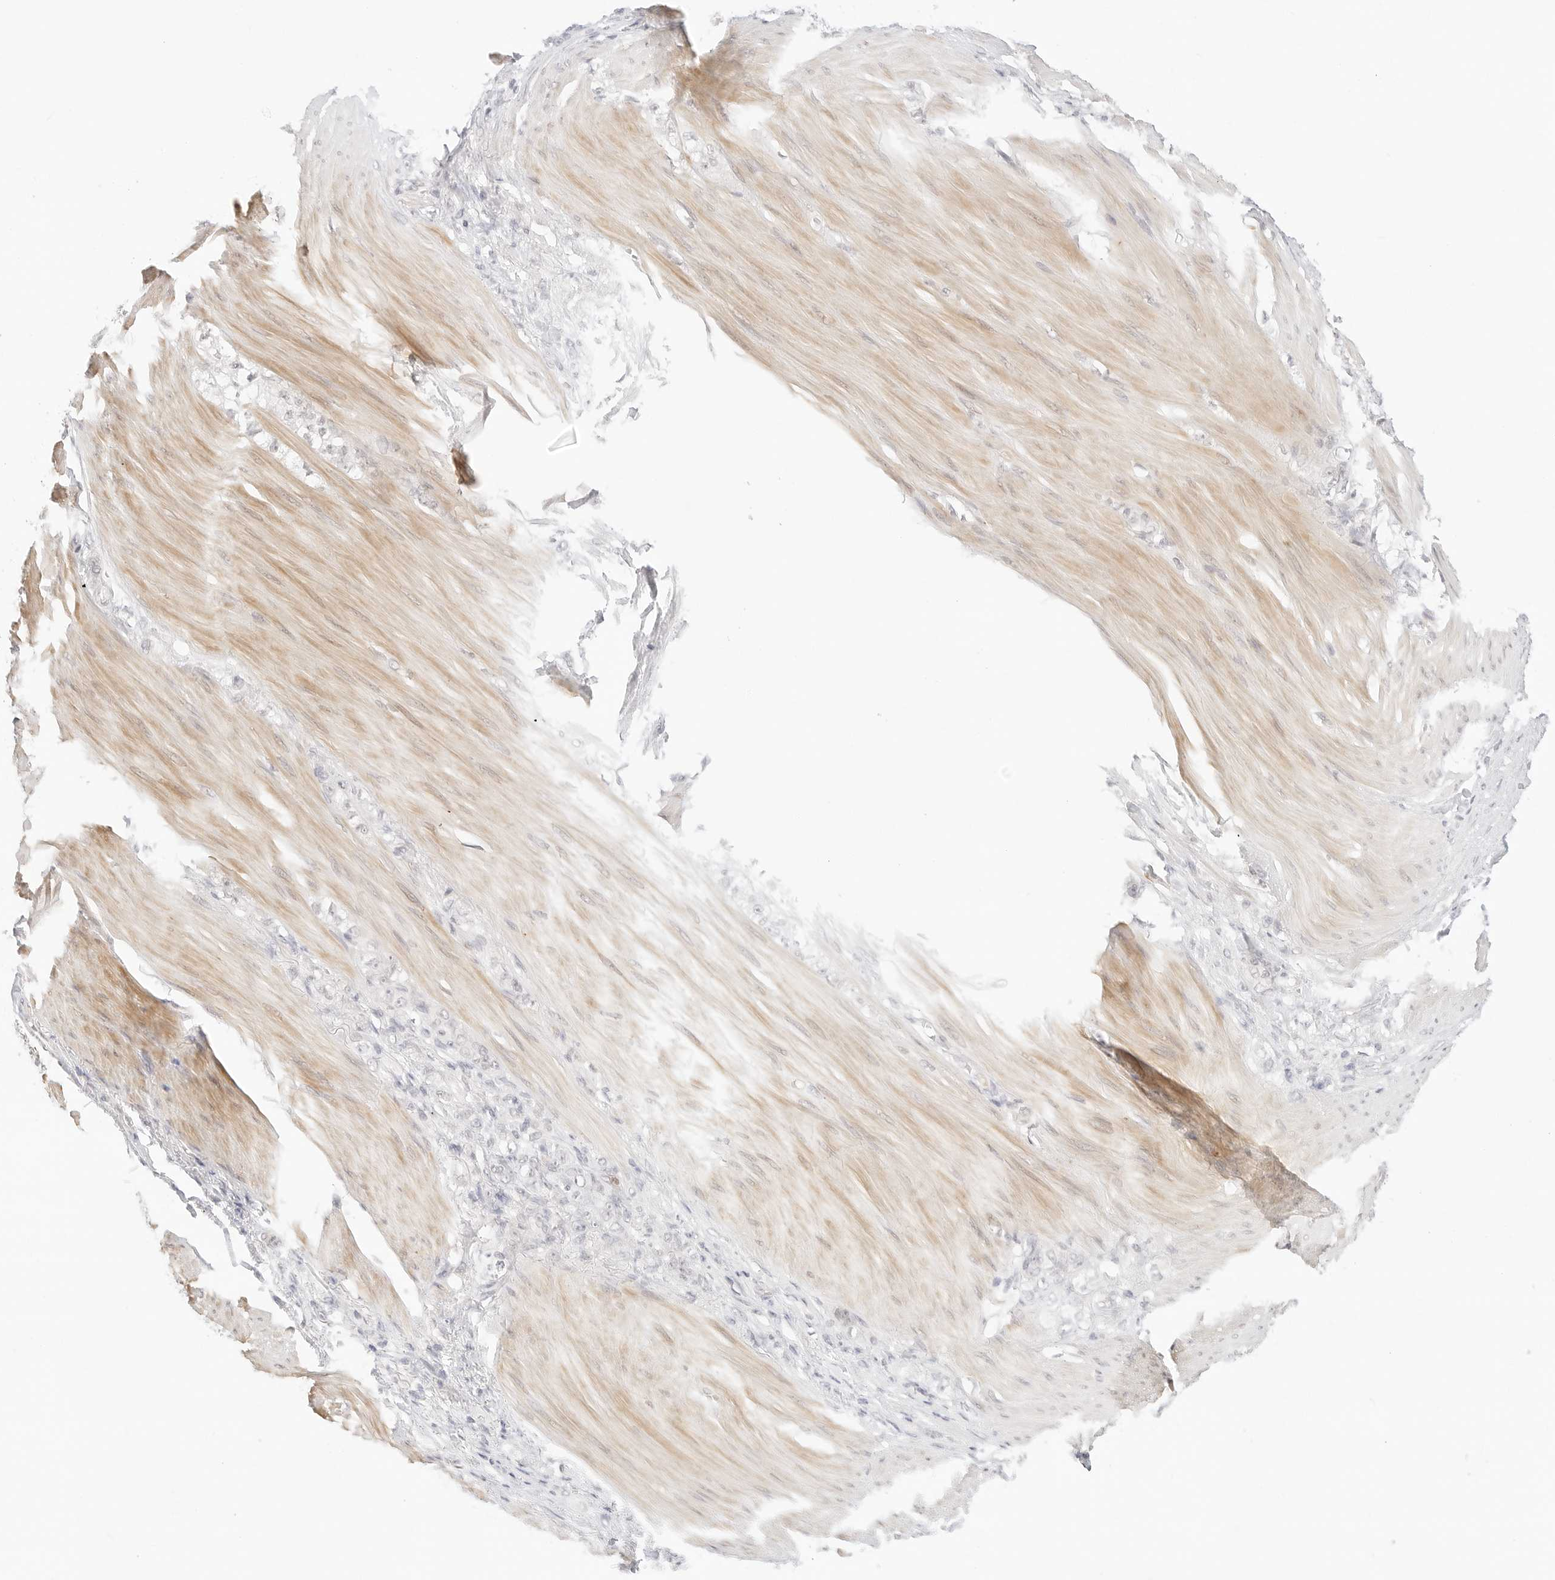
{"staining": {"intensity": "negative", "quantity": "none", "location": "none"}, "tissue": "stomach cancer", "cell_type": "Tumor cells", "image_type": "cancer", "snomed": [{"axis": "morphology", "description": "Normal tissue, NOS"}, {"axis": "morphology", "description": "Adenocarcinoma, NOS"}, {"axis": "topography", "description": "Stomach"}], "caption": "IHC micrograph of human stomach cancer stained for a protein (brown), which shows no staining in tumor cells.", "gene": "GNAS", "patient": {"sex": "male", "age": 82}}